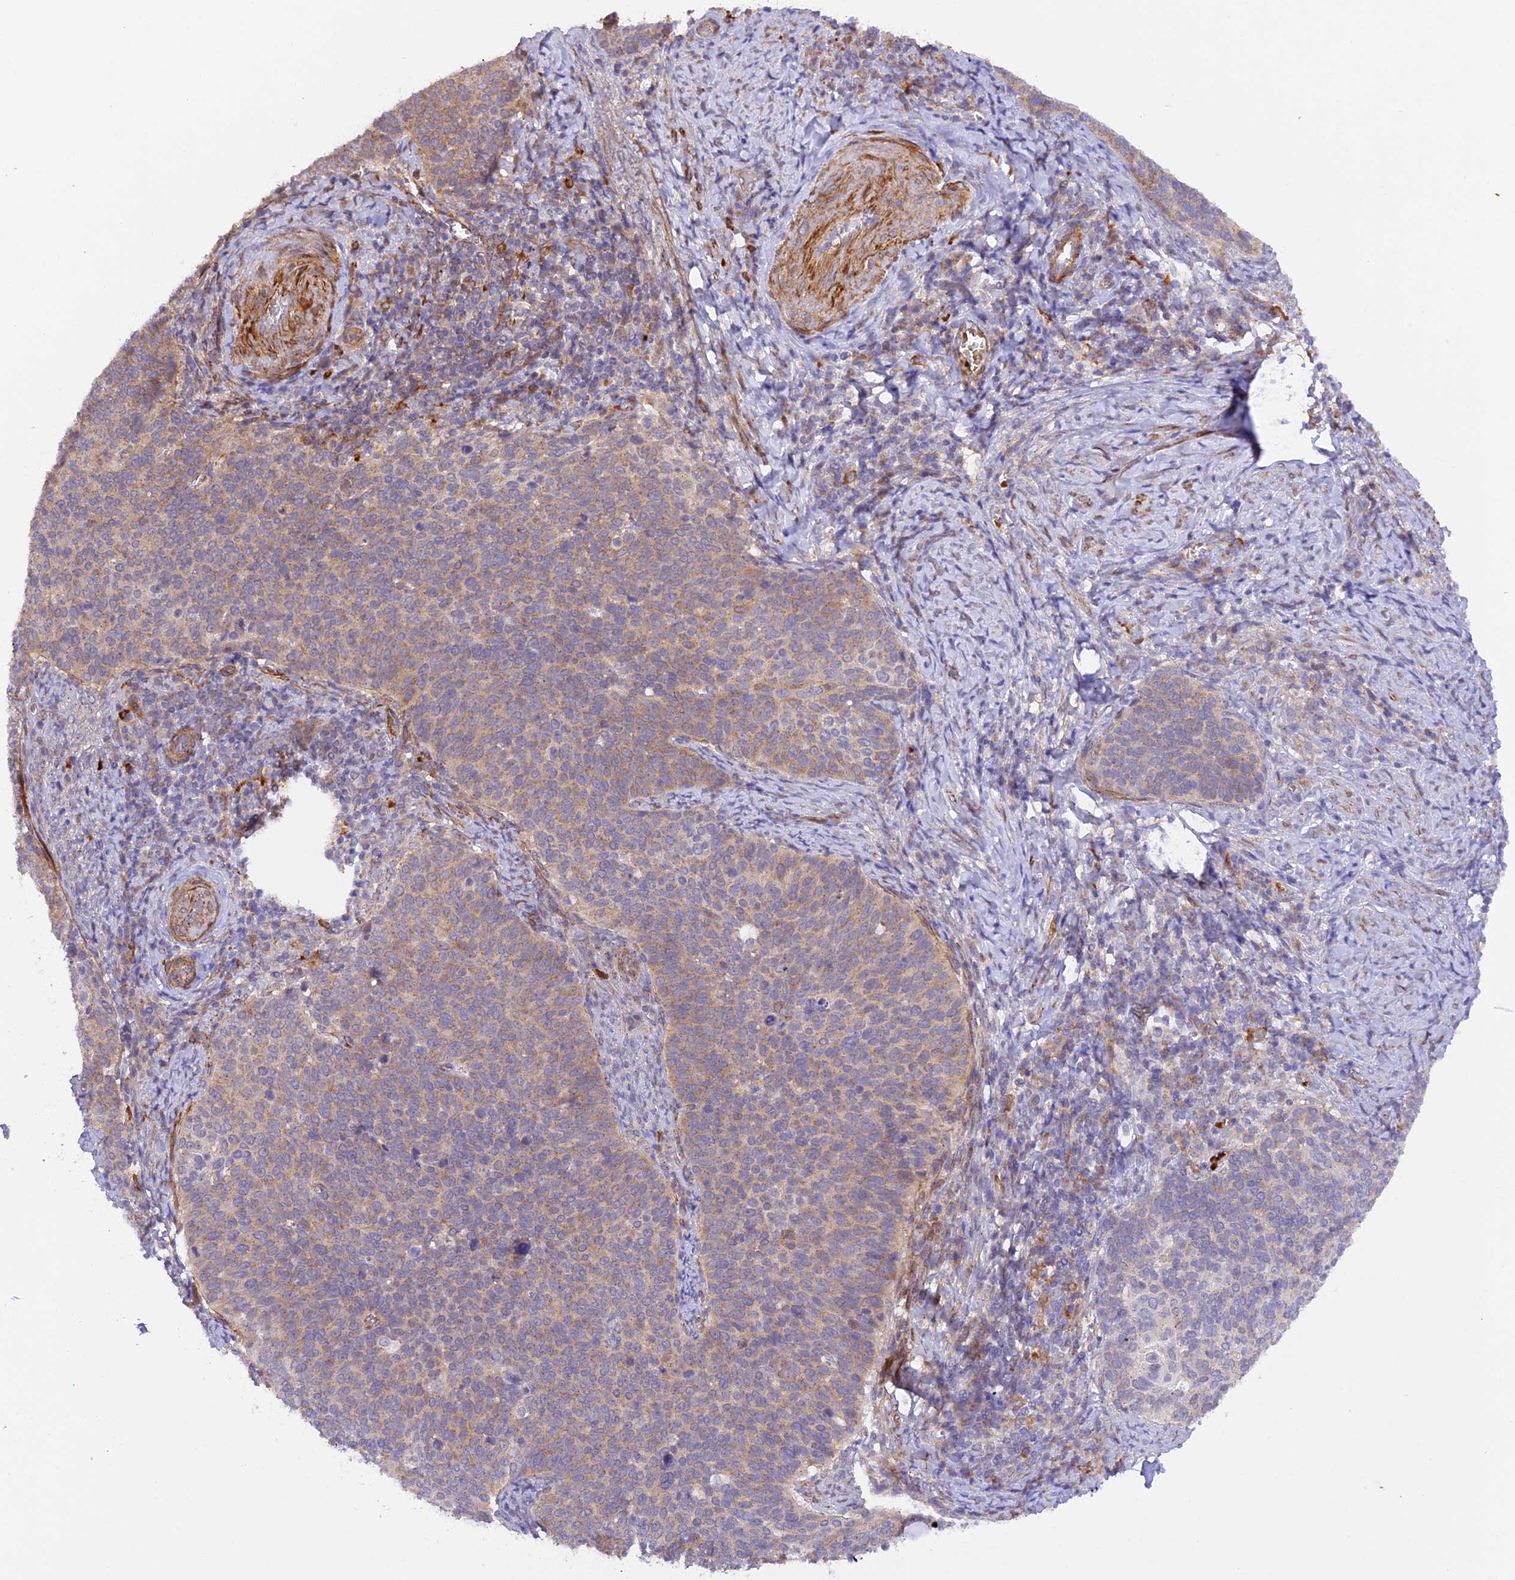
{"staining": {"intensity": "moderate", "quantity": "25%-75%", "location": "cytoplasmic/membranous"}, "tissue": "cervical cancer", "cell_type": "Tumor cells", "image_type": "cancer", "snomed": [{"axis": "morphology", "description": "Normal tissue, NOS"}, {"axis": "morphology", "description": "Squamous cell carcinoma, NOS"}, {"axis": "topography", "description": "Cervix"}], "caption": "The photomicrograph demonstrates staining of cervical cancer, revealing moderate cytoplasmic/membranous protein staining (brown color) within tumor cells. Nuclei are stained in blue.", "gene": "WDFY4", "patient": {"sex": "female", "age": 39}}